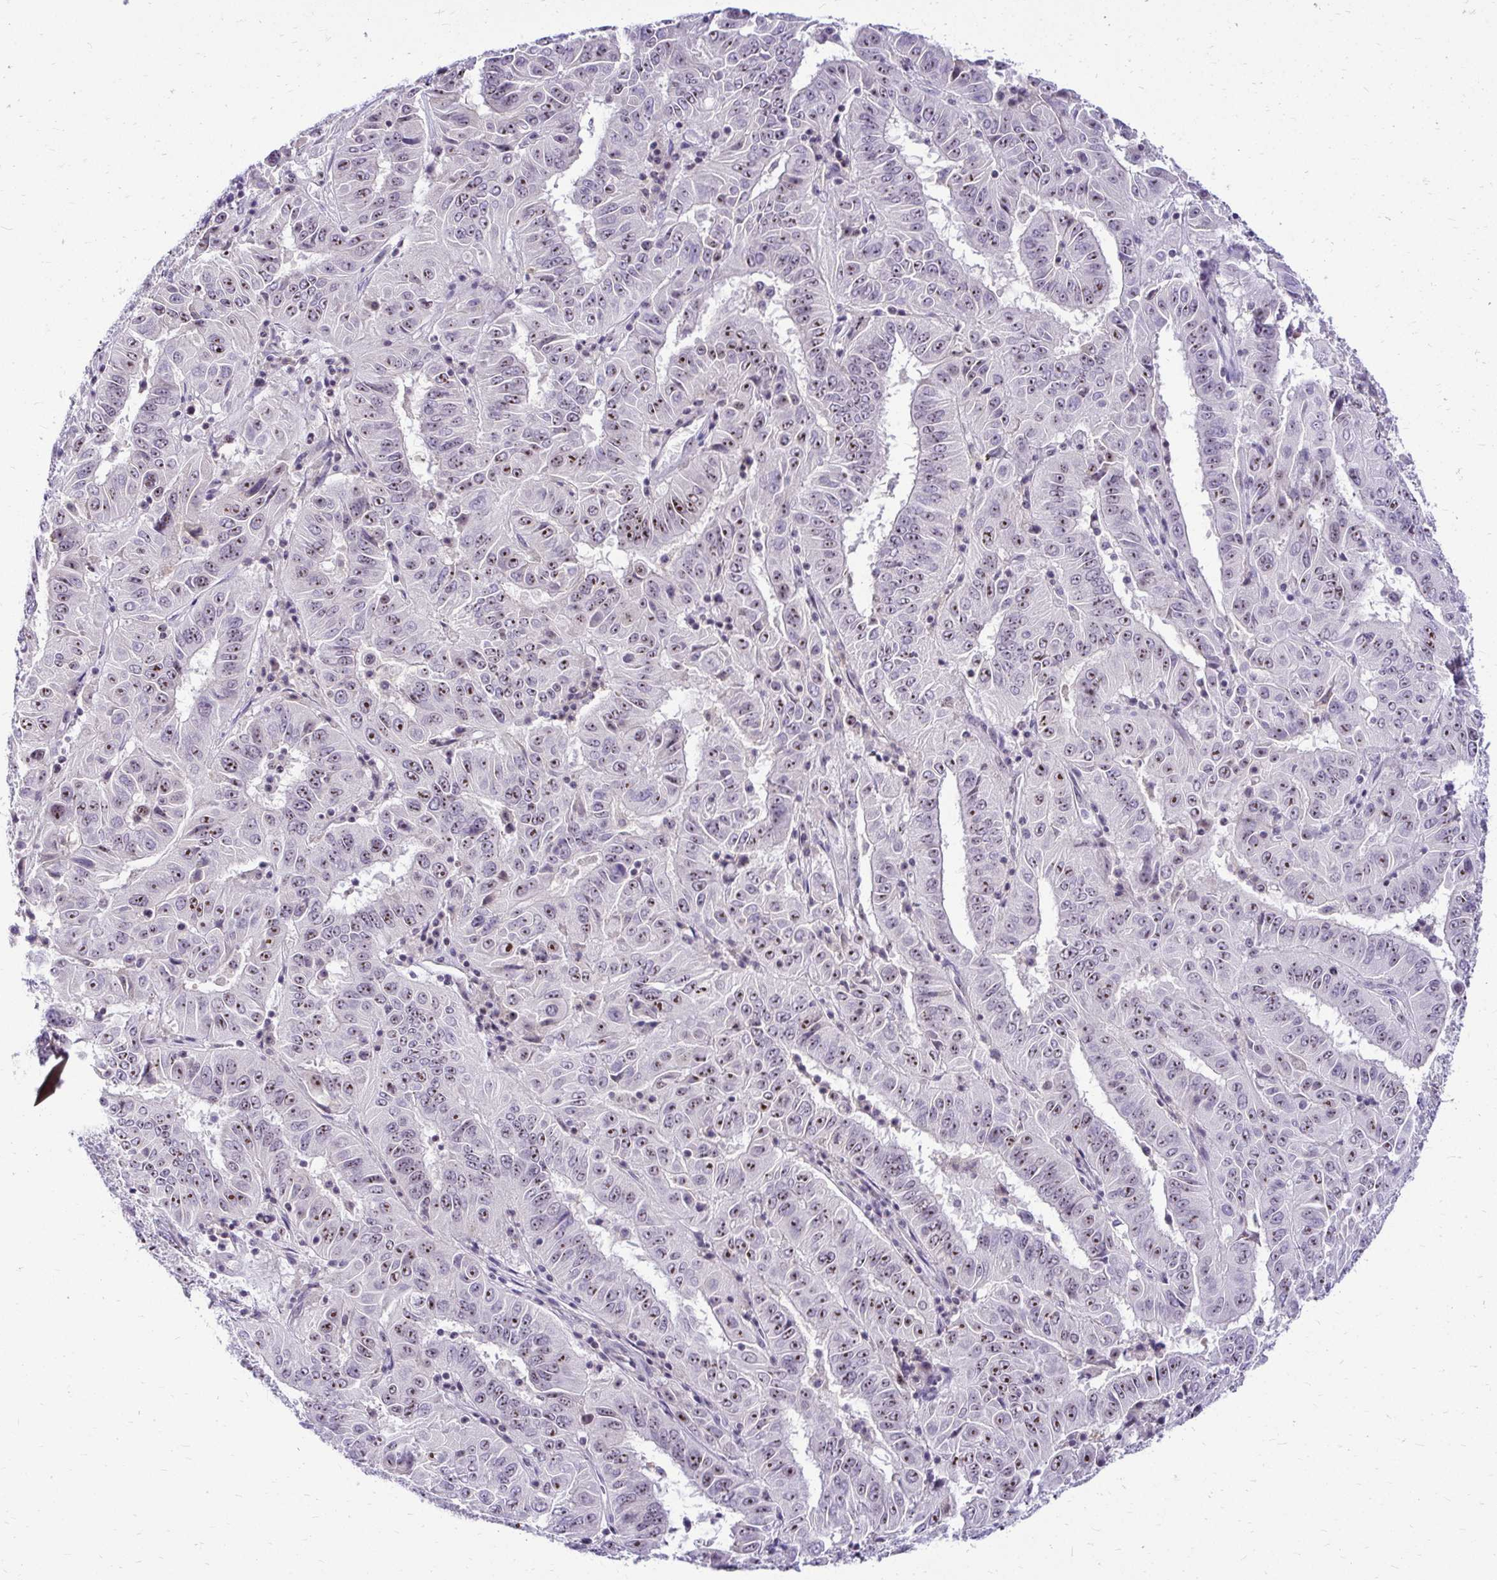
{"staining": {"intensity": "moderate", "quantity": "25%-75%", "location": "nuclear"}, "tissue": "pancreatic cancer", "cell_type": "Tumor cells", "image_type": "cancer", "snomed": [{"axis": "morphology", "description": "Adenocarcinoma, NOS"}, {"axis": "topography", "description": "Pancreas"}], "caption": "Moderate nuclear expression is seen in approximately 25%-75% of tumor cells in adenocarcinoma (pancreatic).", "gene": "NIFK", "patient": {"sex": "male", "age": 63}}